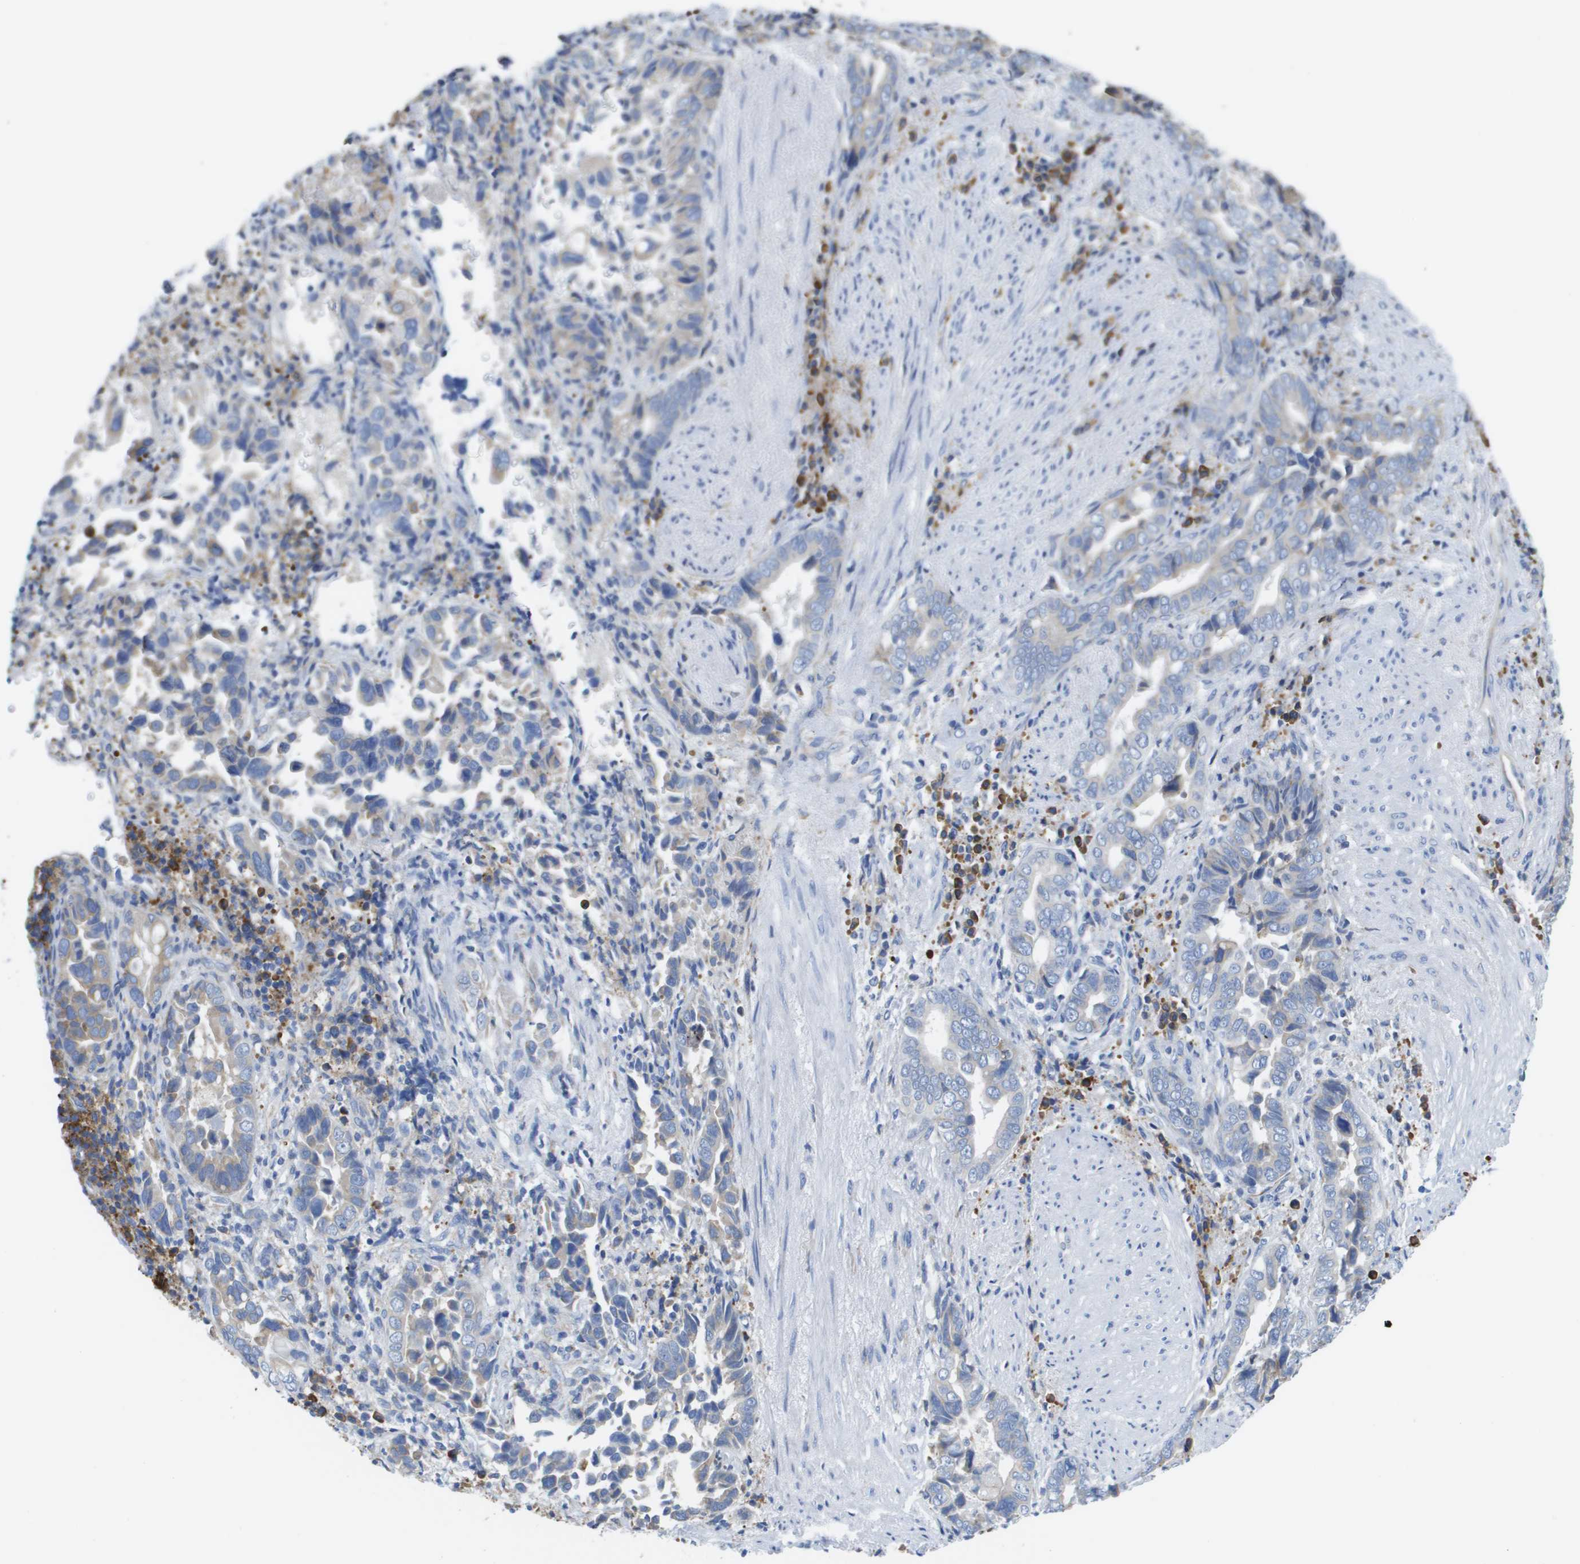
{"staining": {"intensity": "negative", "quantity": "none", "location": "none"}, "tissue": "liver cancer", "cell_type": "Tumor cells", "image_type": "cancer", "snomed": [{"axis": "morphology", "description": "Cholangiocarcinoma"}, {"axis": "topography", "description": "Liver"}], "caption": "High magnification brightfield microscopy of liver cholangiocarcinoma stained with DAB (3,3'-diaminobenzidine) (brown) and counterstained with hematoxylin (blue): tumor cells show no significant expression. (DAB (3,3'-diaminobenzidine) immunohistochemistry with hematoxylin counter stain).", "gene": "SDR42E1", "patient": {"sex": "female", "age": 79}}